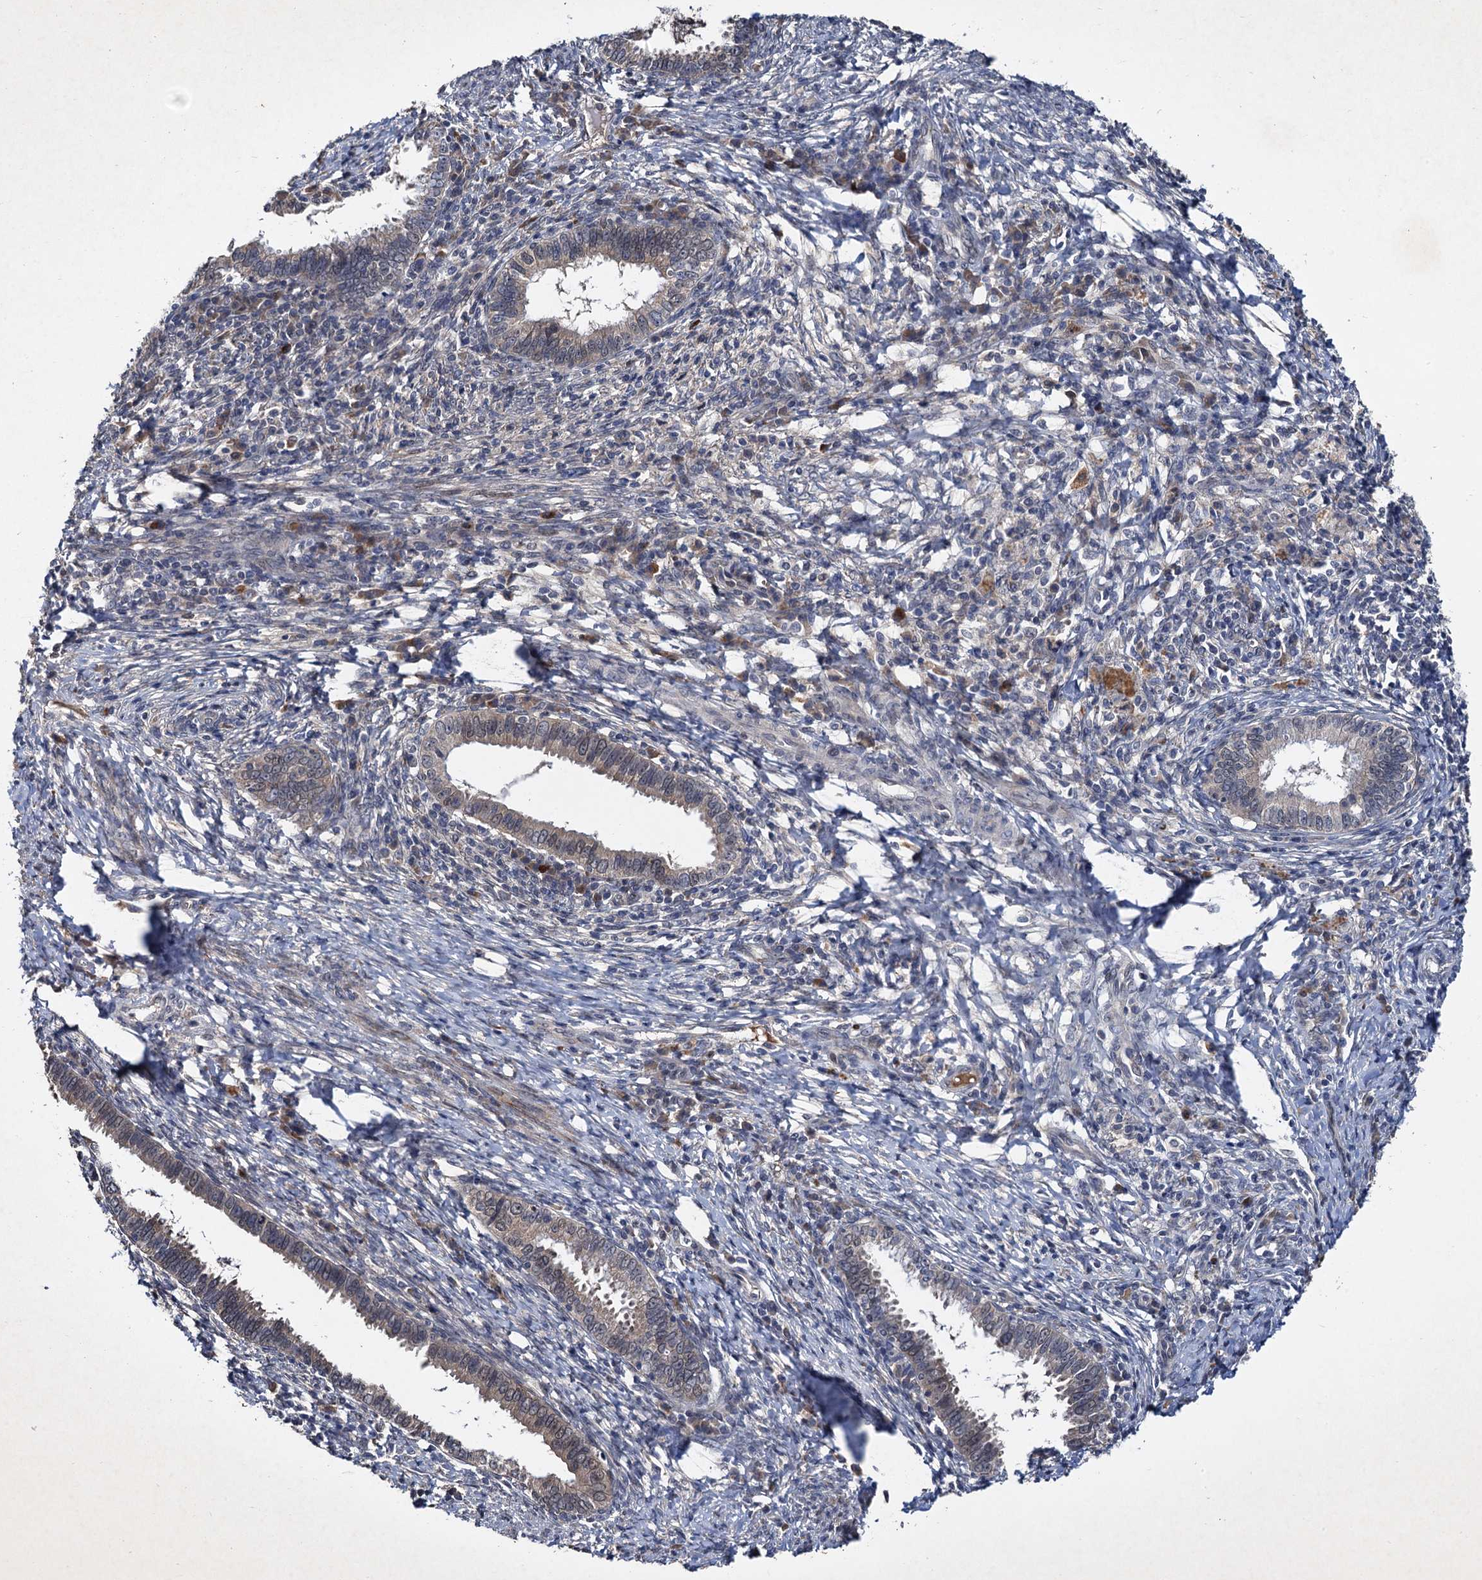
{"staining": {"intensity": "negative", "quantity": "none", "location": "none"}, "tissue": "cervical cancer", "cell_type": "Tumor cells", "image_type": "cancer", "snomed": [{"axis": "morphology", "description": "Adenocarcinoma, NOS"}, {"axis": "topography", "description": "Cervix"}], "caption": "This is an immunohistochemistry histopathology image of cervical cancer. There is no staining in tumor cells.", "gene": "TMEM39B", "patient": {"sex": "female", "age": 36}}